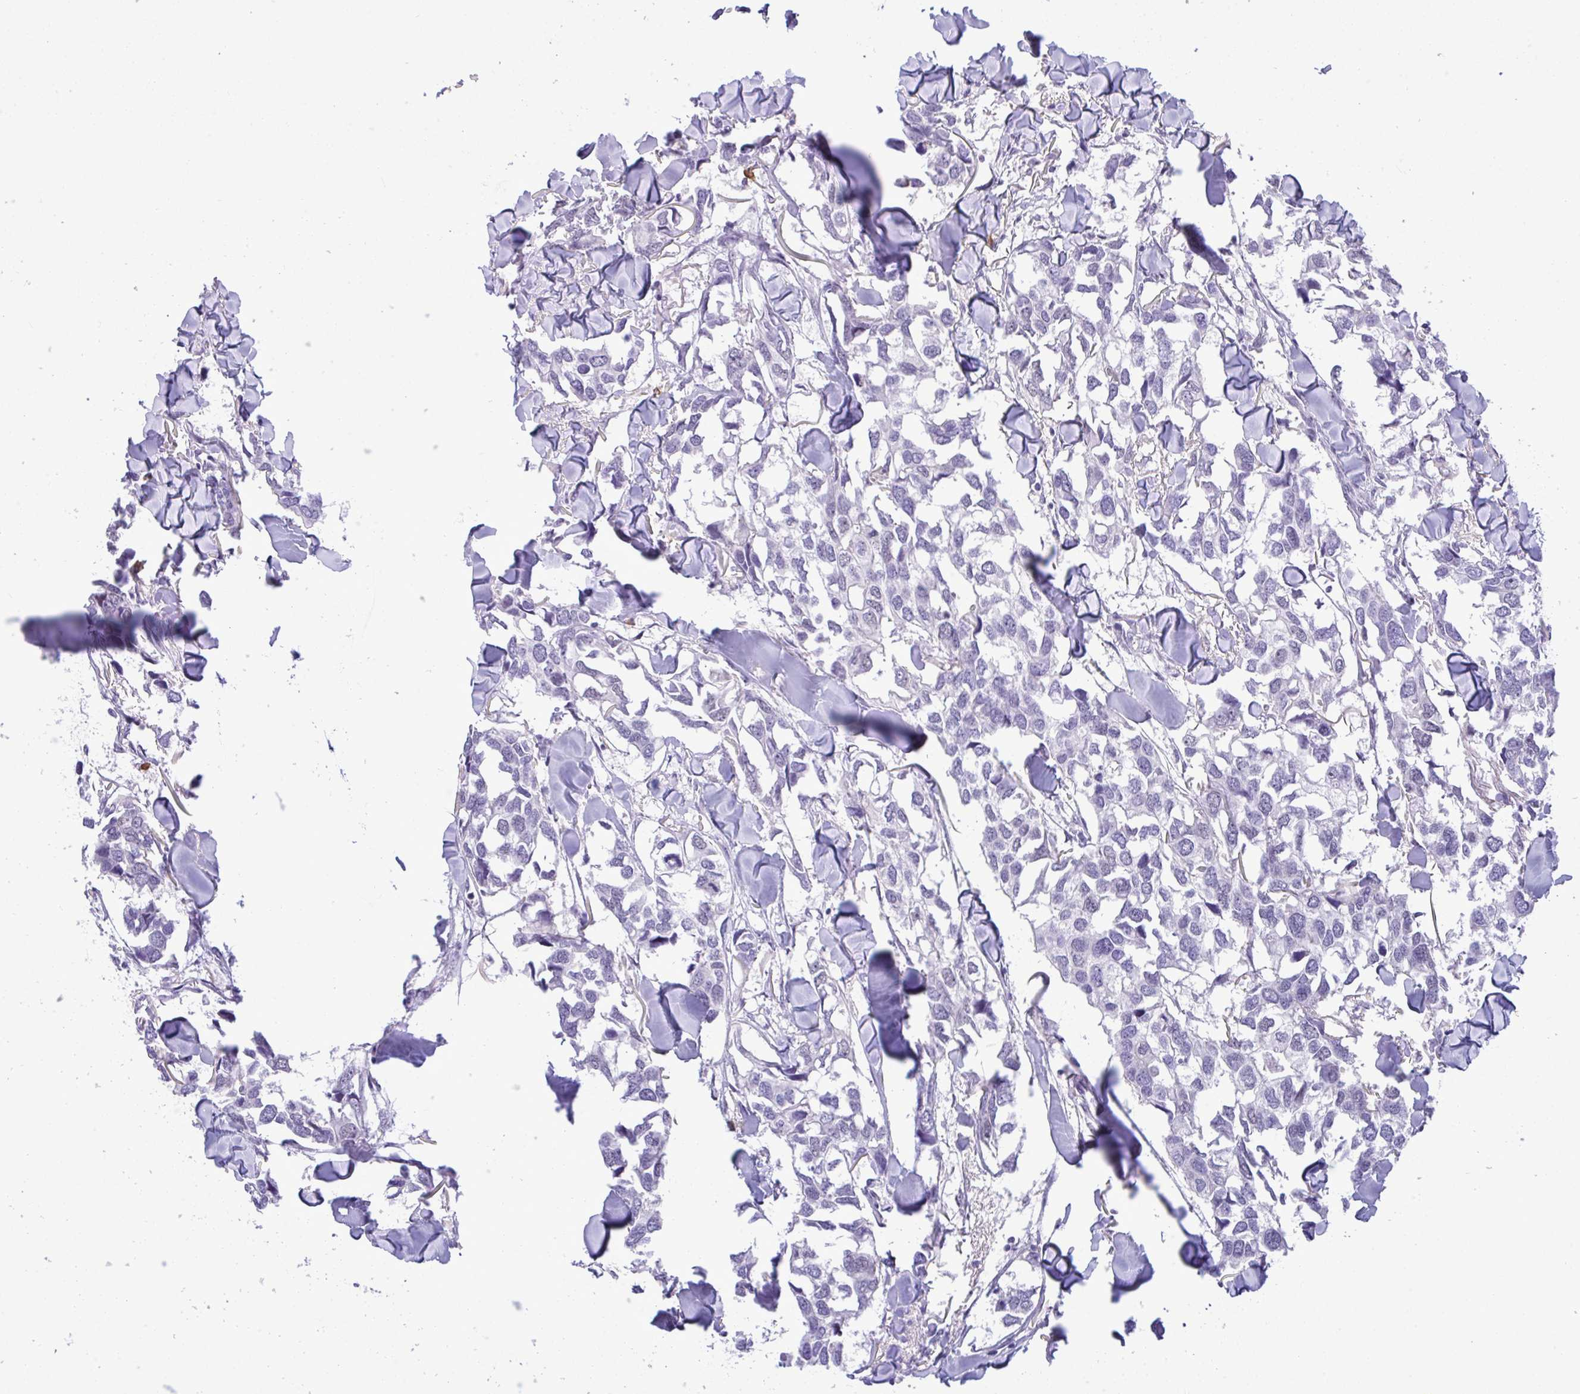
{"staining": {"intensity": "negative", "quantity": "none", "location": "none"}, "tissue": "breast cancer", "cell_type": "Tumor cells", "image_type": "cancer", "snomed": [{"axis": "morphology", "description": "Duct carcinoma"}, {"axis": "topography", "description": "Breast"}], "caption": "This is a image of IHC staining of breast cancer, which shows no expression in tumor cells.", "gene": "YBX2", "patient": {"sex": "female", "age": 83}}